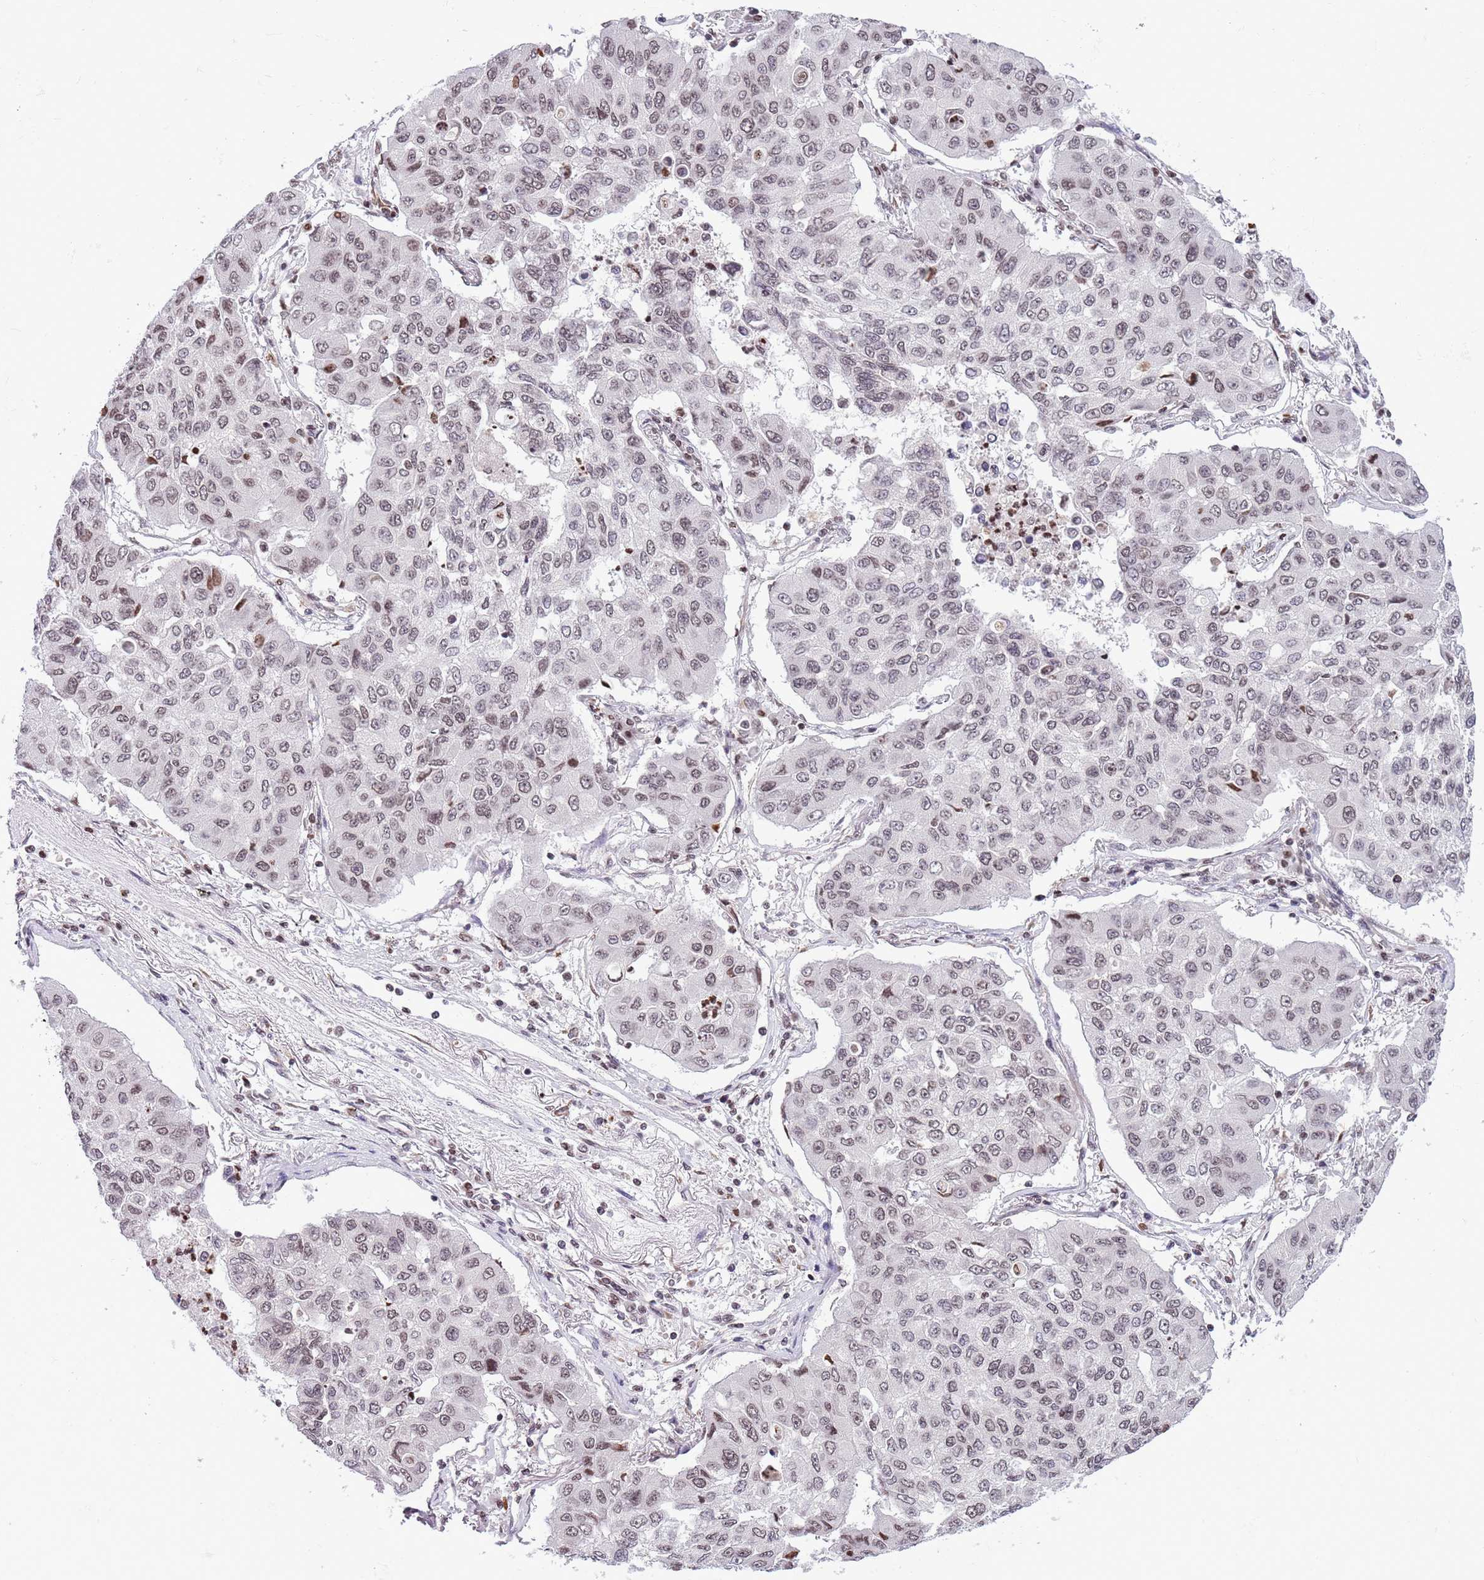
{"staining": {"intensity": "moderate", "quantity": ">75%", "location": "nuclear"}, "tissue": "lung cancer", "cell_type": "Tumor cells", "image_type": "cancer", "snomed": [{"axis": "morphology", "description": "Squamous cell carcinoma, NOS"}, {"axis": "topography", "description": "Lung"}], "caption": "Protein expression analysis of squamous cell carcinoma (lung) reveals moderate nuclear staining in approximately >75% of tumor cells. (brown staining indicates protein expression, while blue staining denotes nuclei).", "gene": "NRIP1", "patient": {"sex": "male", "age": 74}}